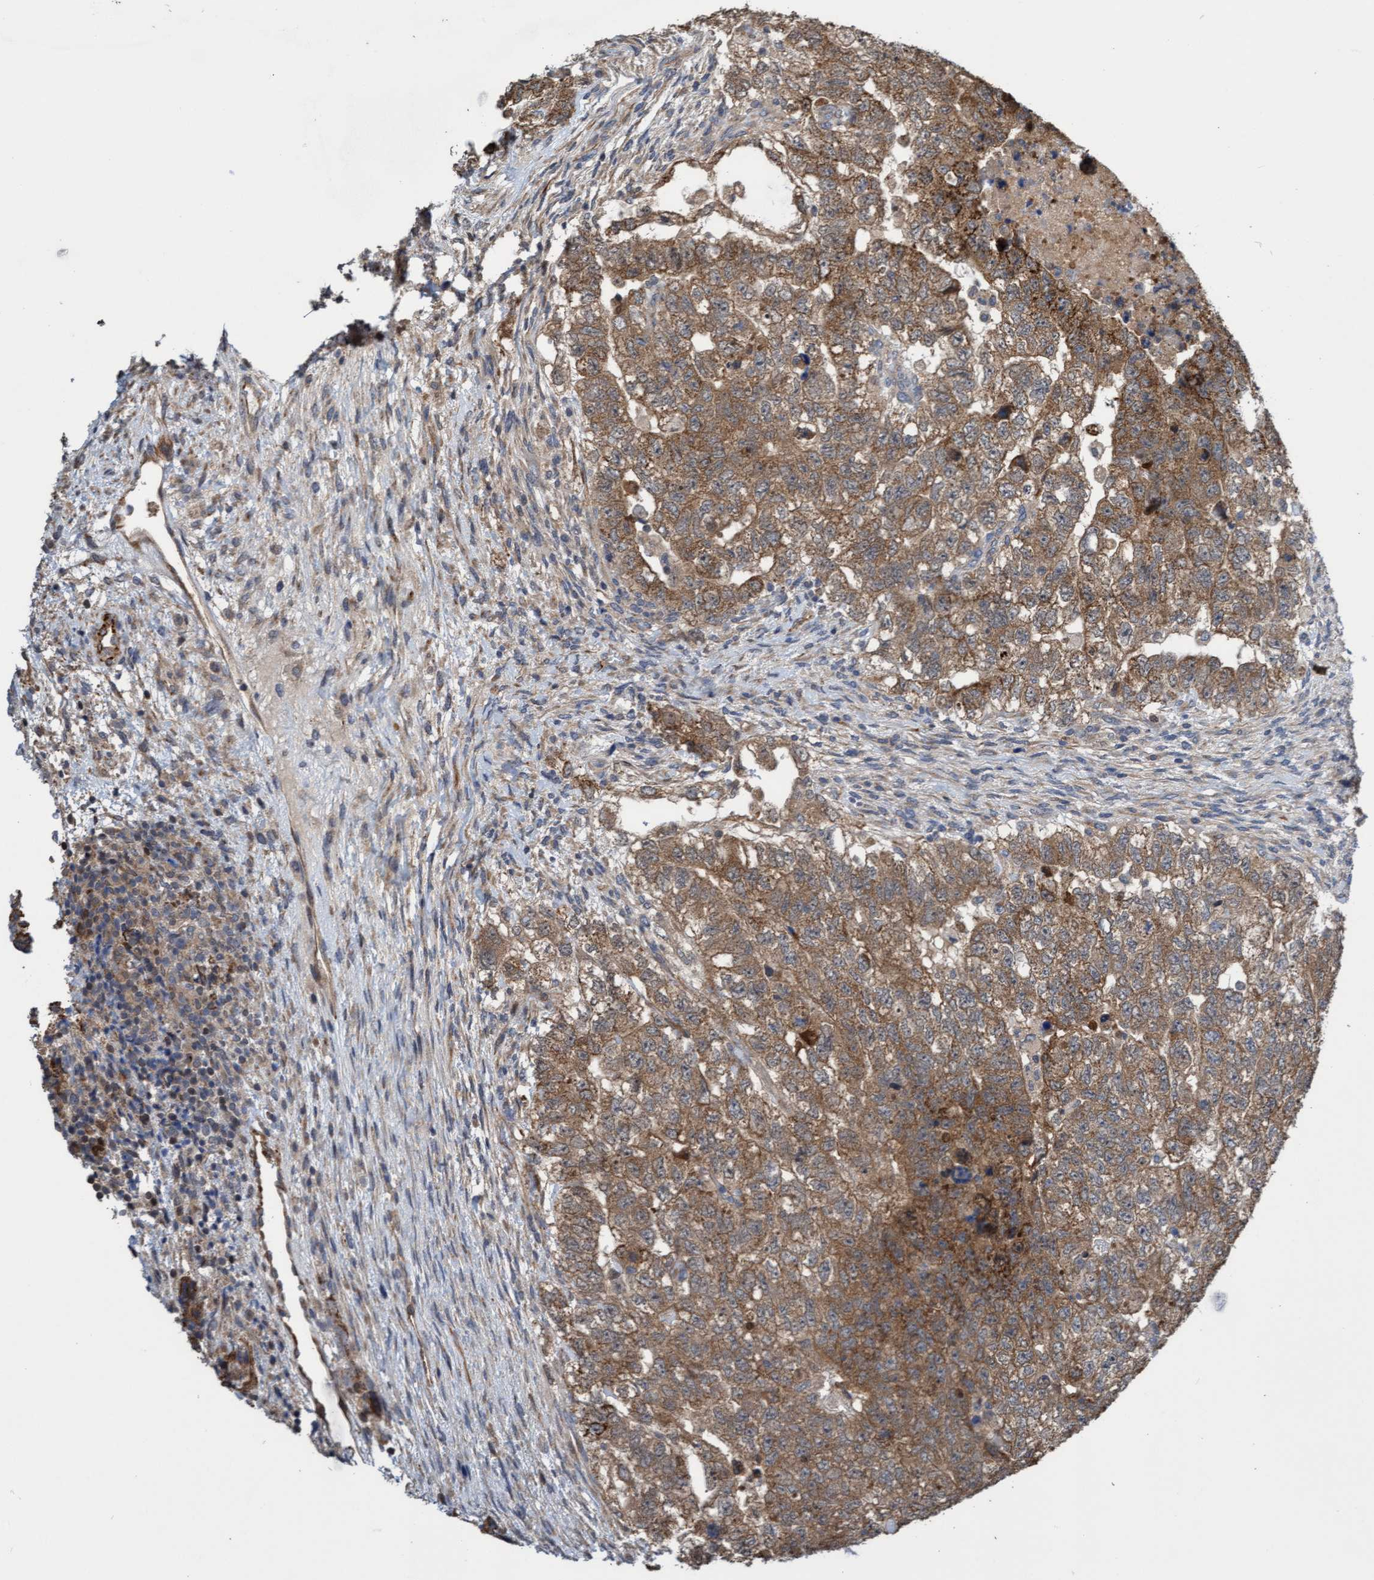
{"staining": {"intensity": "moderate", "quantity": ">75%", "location": "cytoplasmic/membranous"}, "tissue": "testis cancer", "cell_type": "Tumor cells", "image_type": "cancer", "snomed": [{"axis": "morphology", "description": "Carcinoma, Embryonal, NOS"}, {"axis": "topography", "description": "Testis"}], "caption": "High-magnification brightfield microscopy of testis cancer (embryonal carcinoma) stained with DAB (3,3'-diaminobenzidine) (brown) and counterstained with hematoxylin (blue). tumor cells exhibit moderate cytoplasmic/membranous staining is present in approximately>75% of cells. Nuclei are stained in blue.", "gene": "ITFG1", "patient": {"sex": "male", "age": 36}}